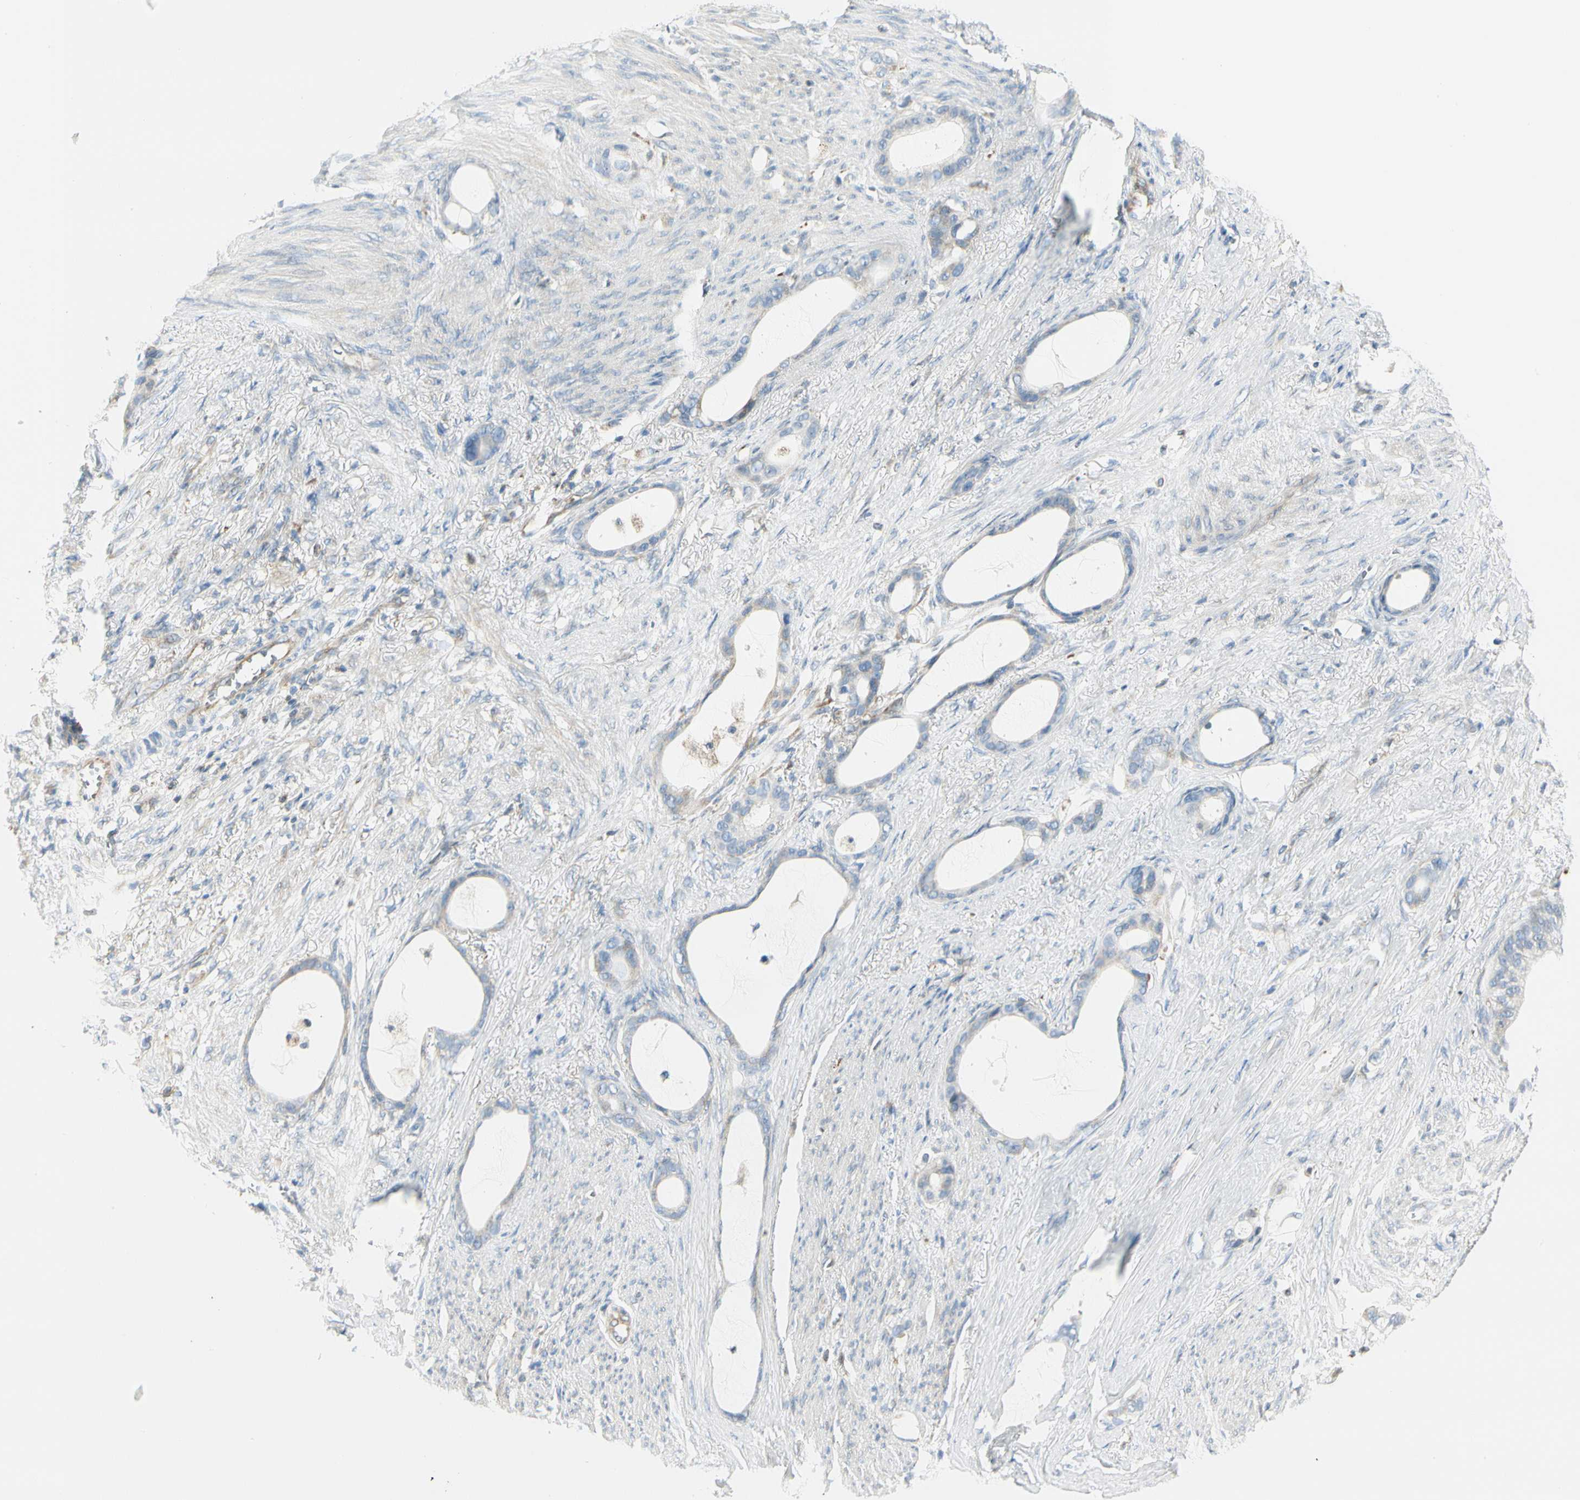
{"staining": {"intensity": "negative", "quantity": "none", "location": "none"}, "tissue": "stomach cancer", "cell_type": "Tumor cells", "image_type": "cancer", "snomed": [{"axis": "morphology", "description": "Adenocarcinoma, NOS"}, {"axis": "topography", "description": "Stomach"}], "caption": "DAB immunohistochemical staining of human adenocarcinoma (stomach) reveals no significant positivity in tumor cells. The staining is performed using DAB (3,3'-diaminobenzidine) brown chromogen with nuclei counter-stained in using hematoxylin.", "gene": "TNFSF11", "patient": {"sex": "female", "age": 75}}